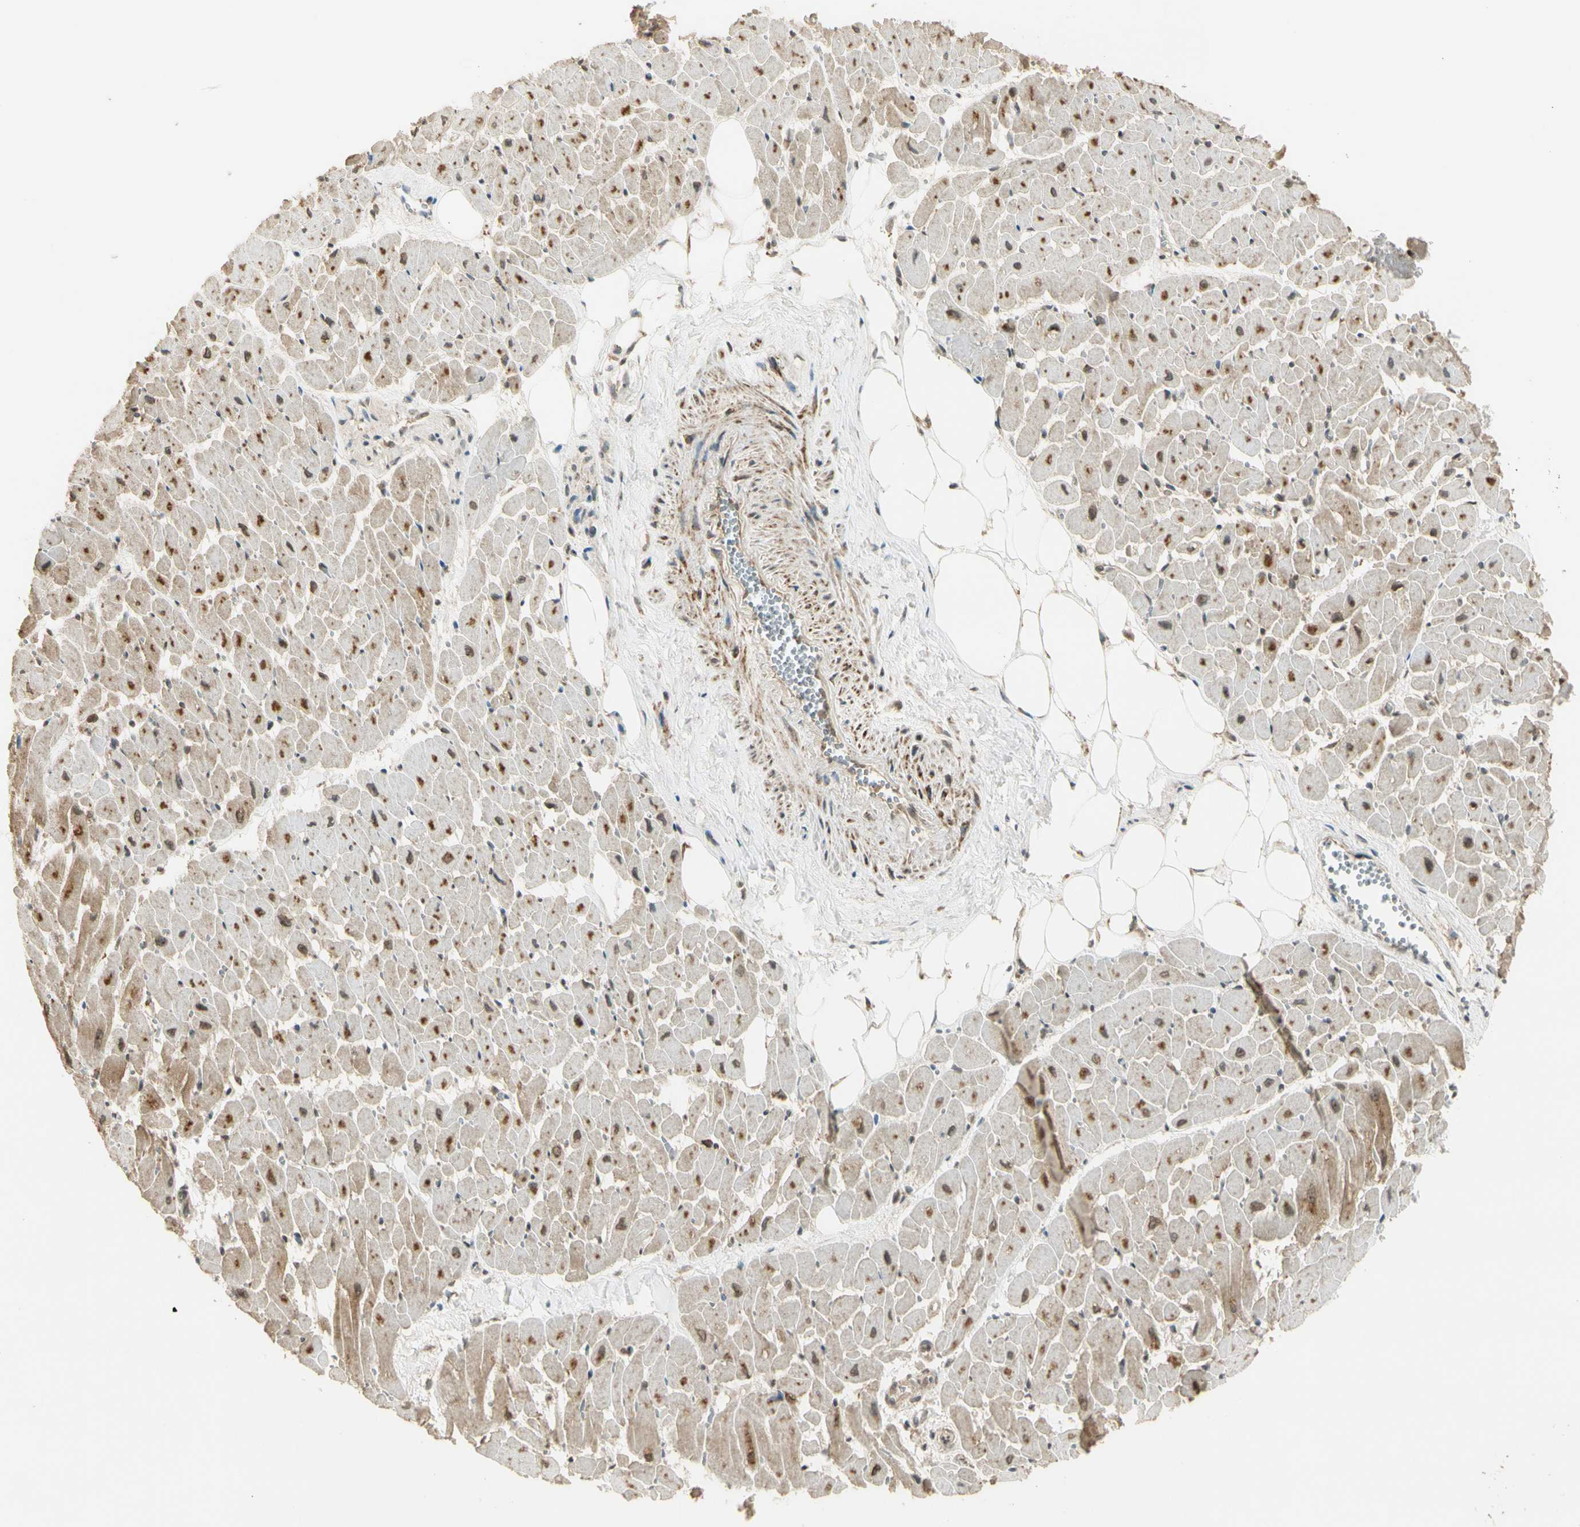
{"staining": {"intensity": "moderate", "quantity": "25%-75%", "location": "cytoplasmic/membranous"}, "tissue": "heart muscle", "cell_type": "Cardiomyocytes", "image_type": "normal", "snomed": [{"axis": "morphology", "description": "Normal tissue, NOS"}, {"axis": "topography", "description": "Heart"}], "caption": "Immunohistochemical staining of normal human heart muscle shows moderate cytoplasmic/membranous protein expression in about 25%-75% of cardiomyocytes.", "gene": "ZNF135", "patient": {"sex": "female", "age": 19}}